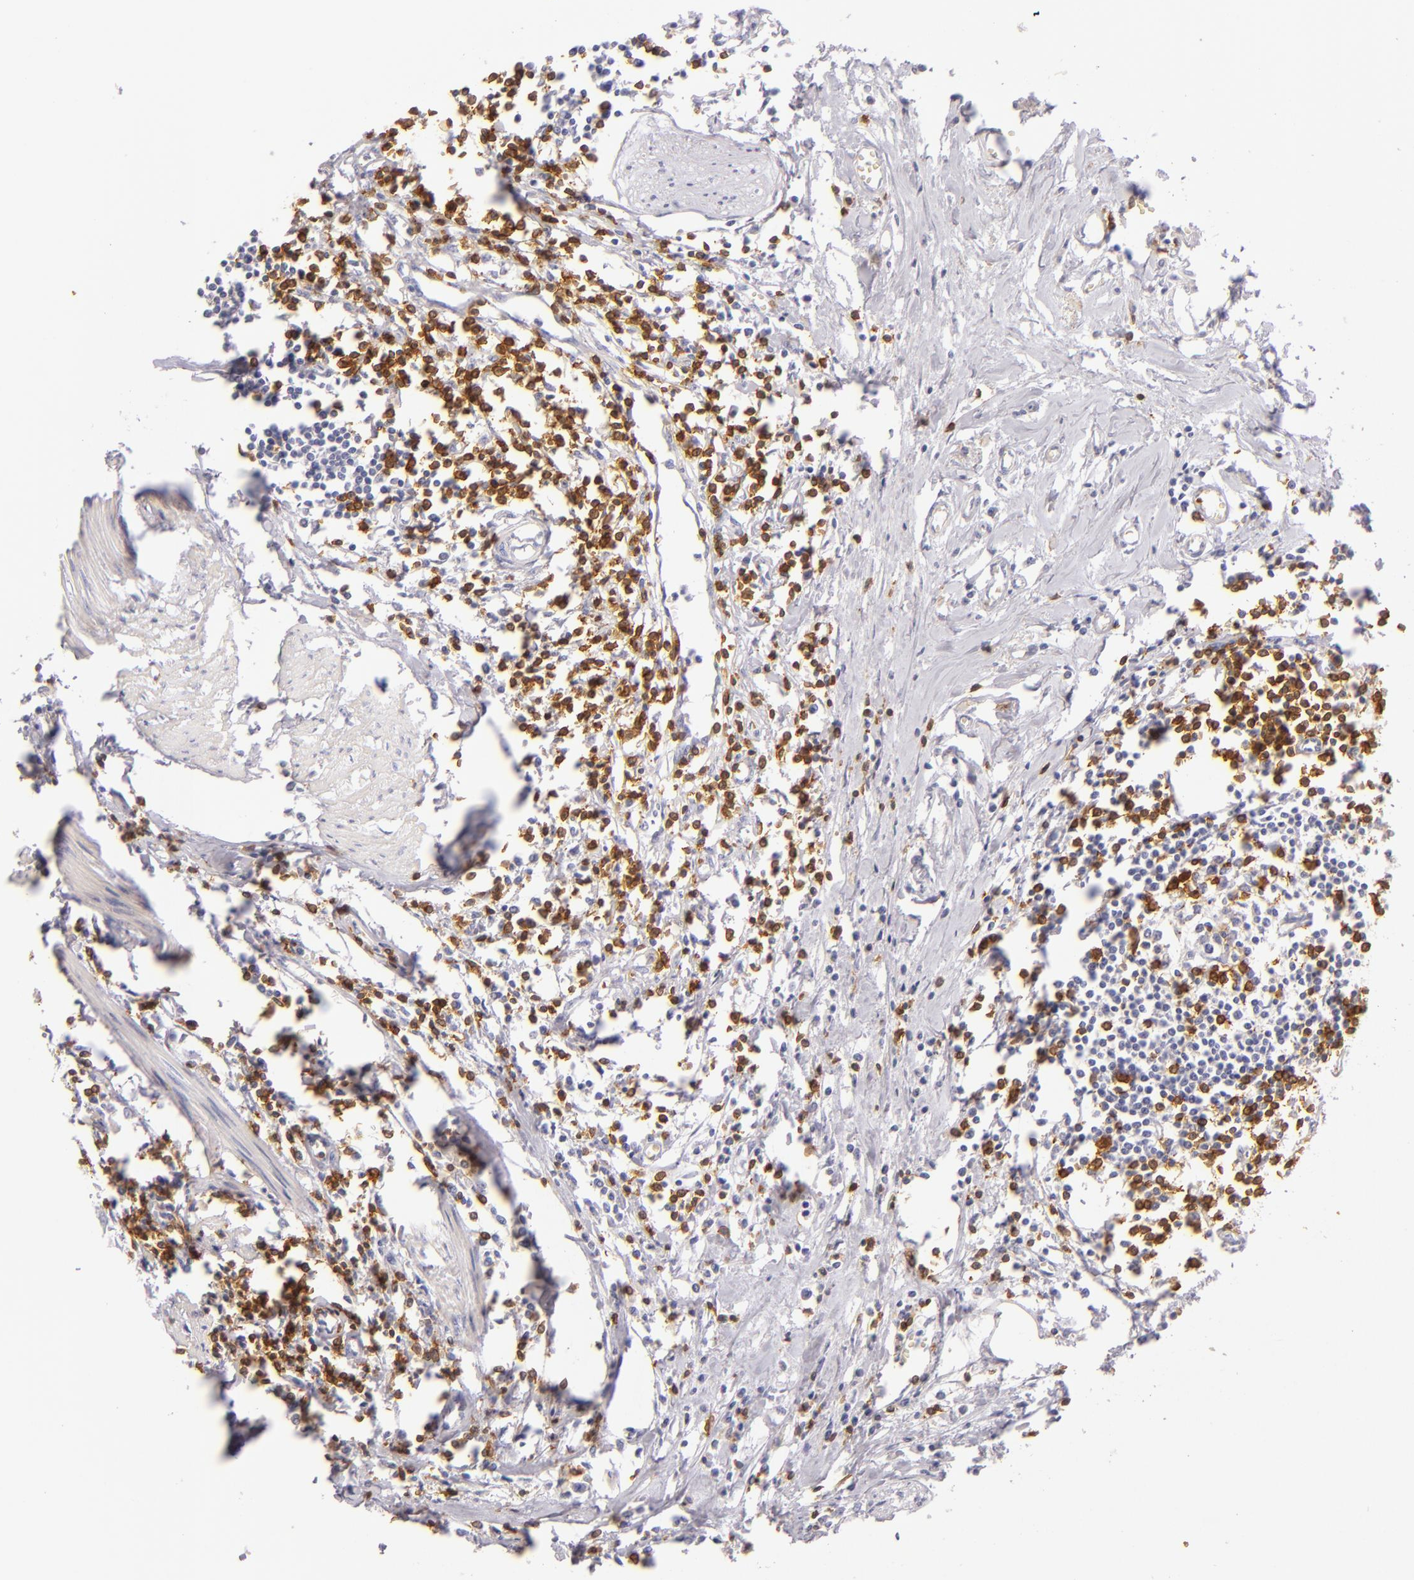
{"staining": {"intensity": "negative", "quantity": "none", "location": "none"}, "tissue": "urothelial cancer", "cell_type": "Tumor cells", "image_type": "cancer", "snomed": [{"axis": "morphology", "description": "Urothelial carcinoma, High grade"}, {"axis": "topography", "description": "Urinary bladder"}], "caption": "Human urothelial cancer stained for a protein using immunohistochemistry shows no staining in tumor cells.", "gene": "LAT", "patient": {"sex": "male", "age": 54}}